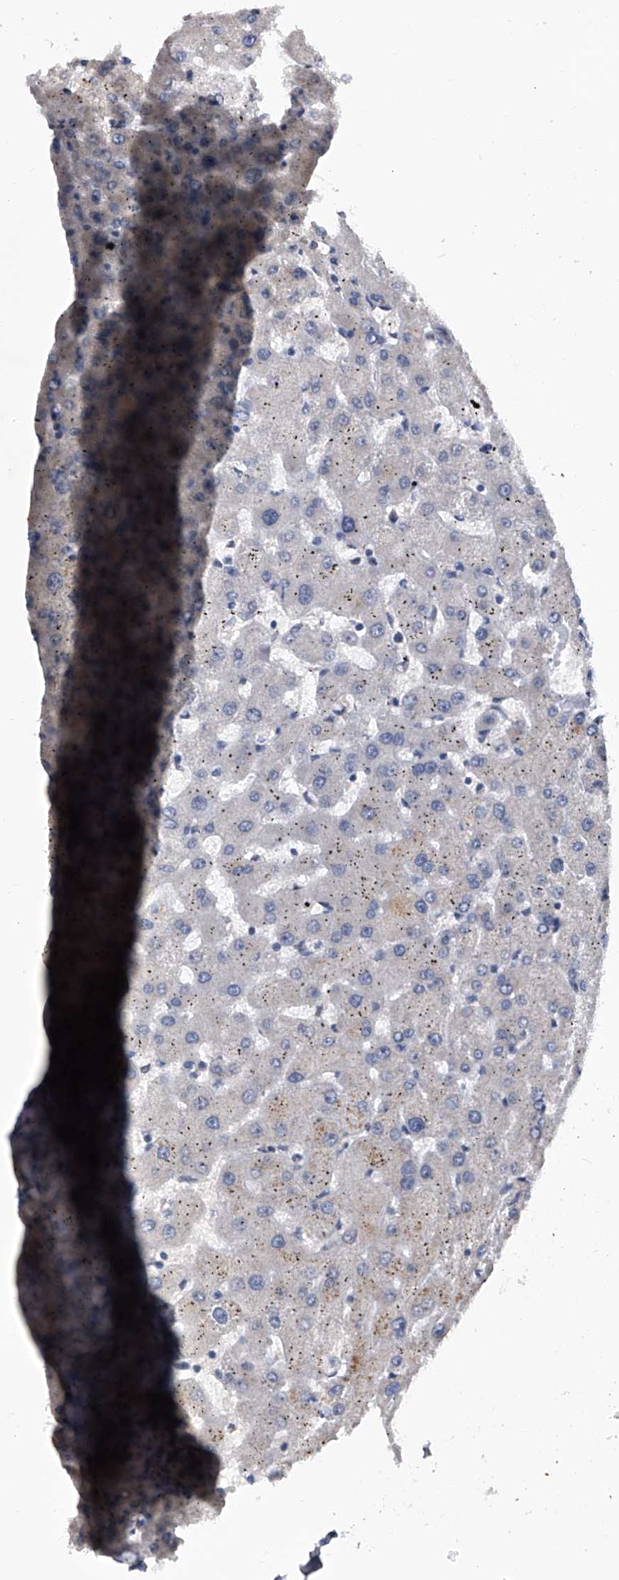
{"staining": {"intensity": "negative", "quantity": "none", "location": "none"}, "tissue": "liver", "cell_type": "Cholangiocytes", "image_type": "normal", "snomed": [{"axis": "morphology", "description": "Normal tissue, NOS"}, {"axis": "topography", "description": "Liver"}], "caption": "Protein analysis of normal liver reveals no significant staining in cholangiocytes. (Stains: DAB IHC with hematoxylin counter stain, Microscopy: brightfield microscopy at high magnification).", "gene": "EFCAB7", "patient": {"sex": "female", "age": 63}}